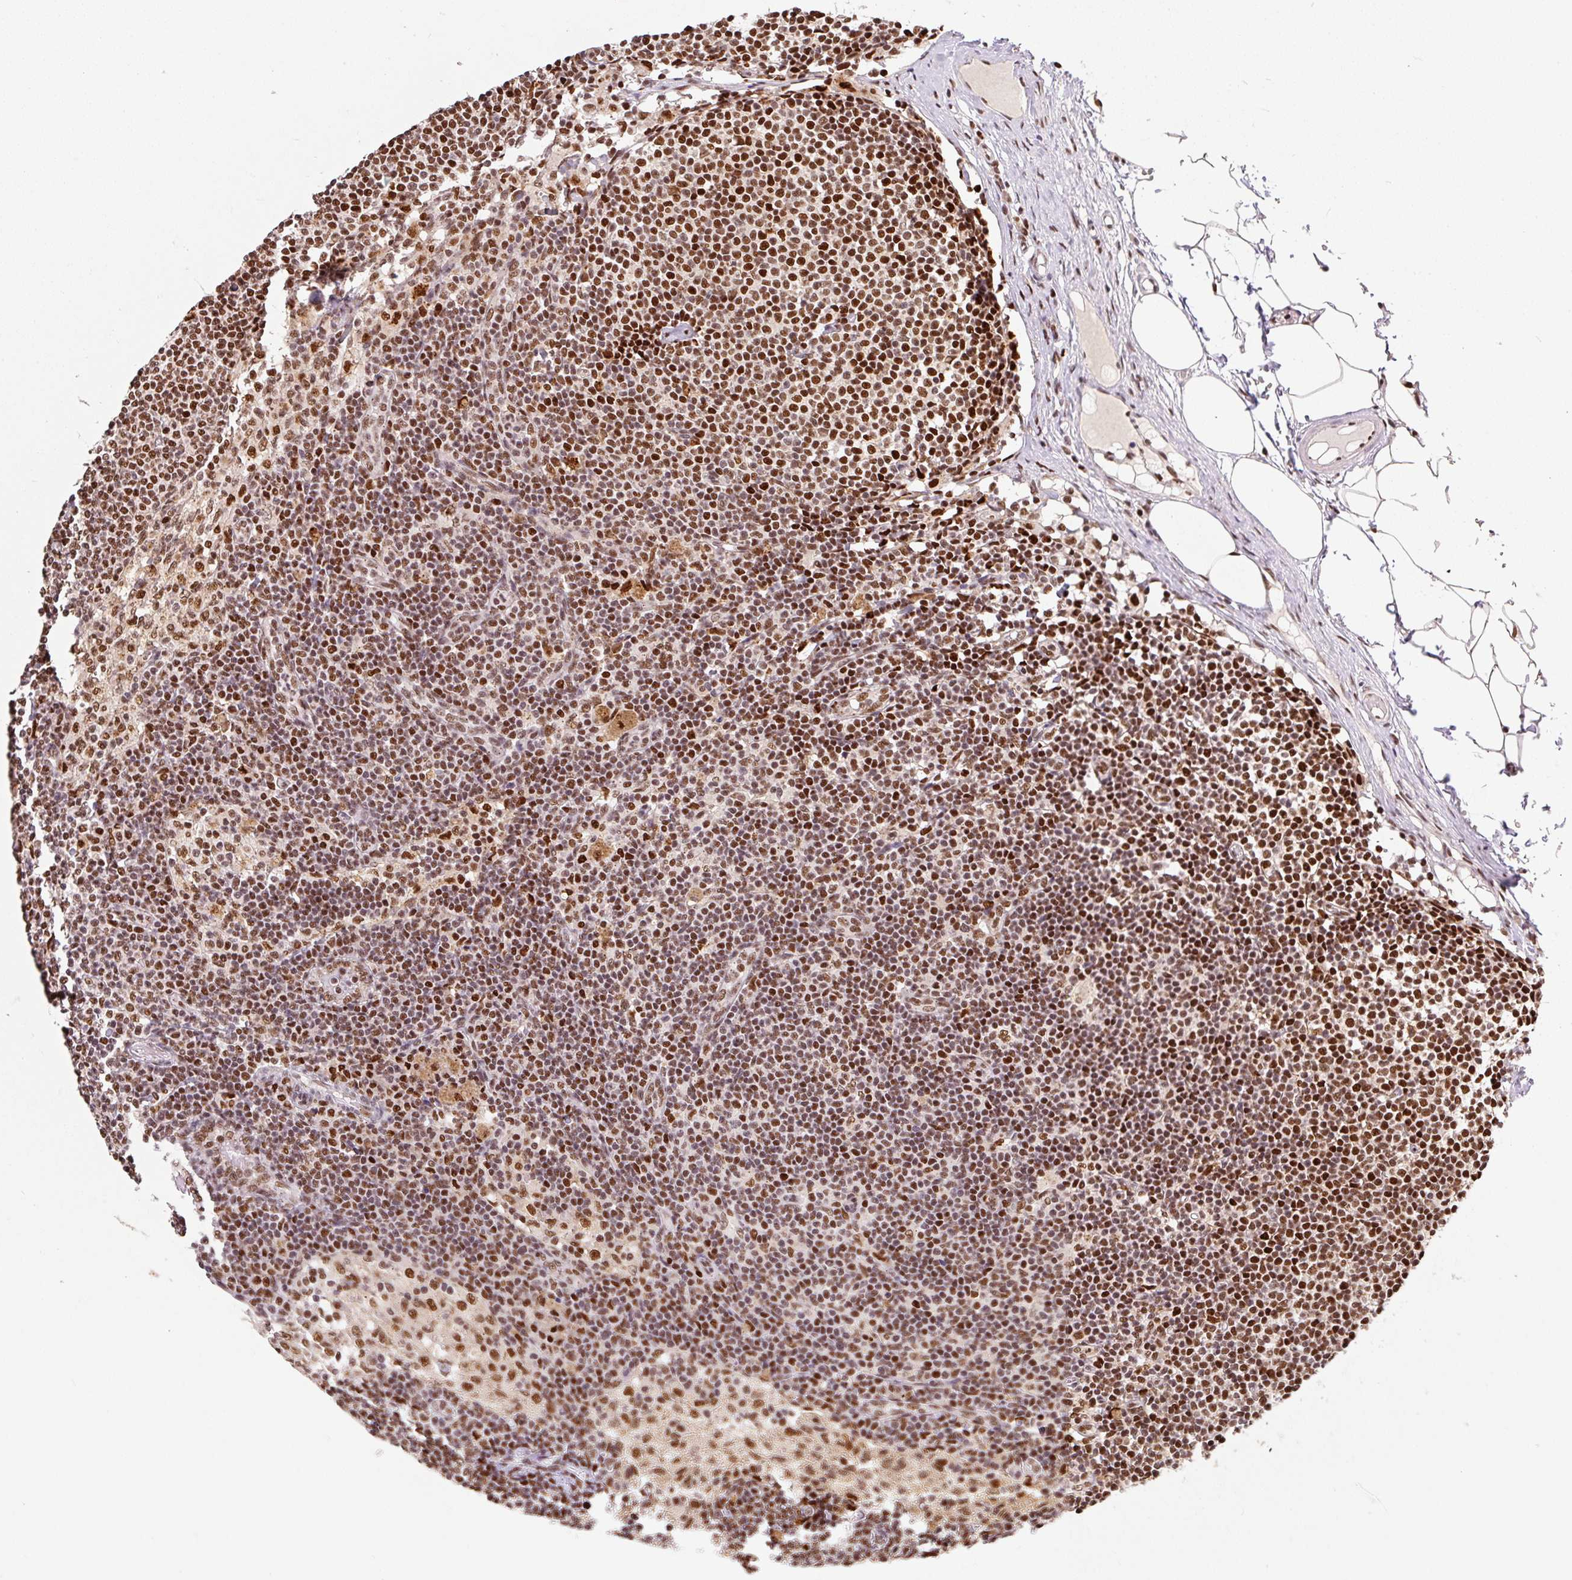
{"staining": {"intensity": "strong", "quantity": ">75%", "location": "nuclear"}, "tissue": "lymph node", "cell_type": "Germinal center cells", "image_type": "normal", "snomed": [{"axis": "morphology", "description": "Normal tissue, NOS"}, {"axis": "topography", "description": "Lymph node"}], "caption": "High-power microscopy captured an immunohistochemistry (IHC) micrograph of unremarkable lymph node, revealing strong nuclear expression in approximately >75% of germinal center cells.", "gene": "GPR139", "patient": {"sex": "male", "age": 49}}